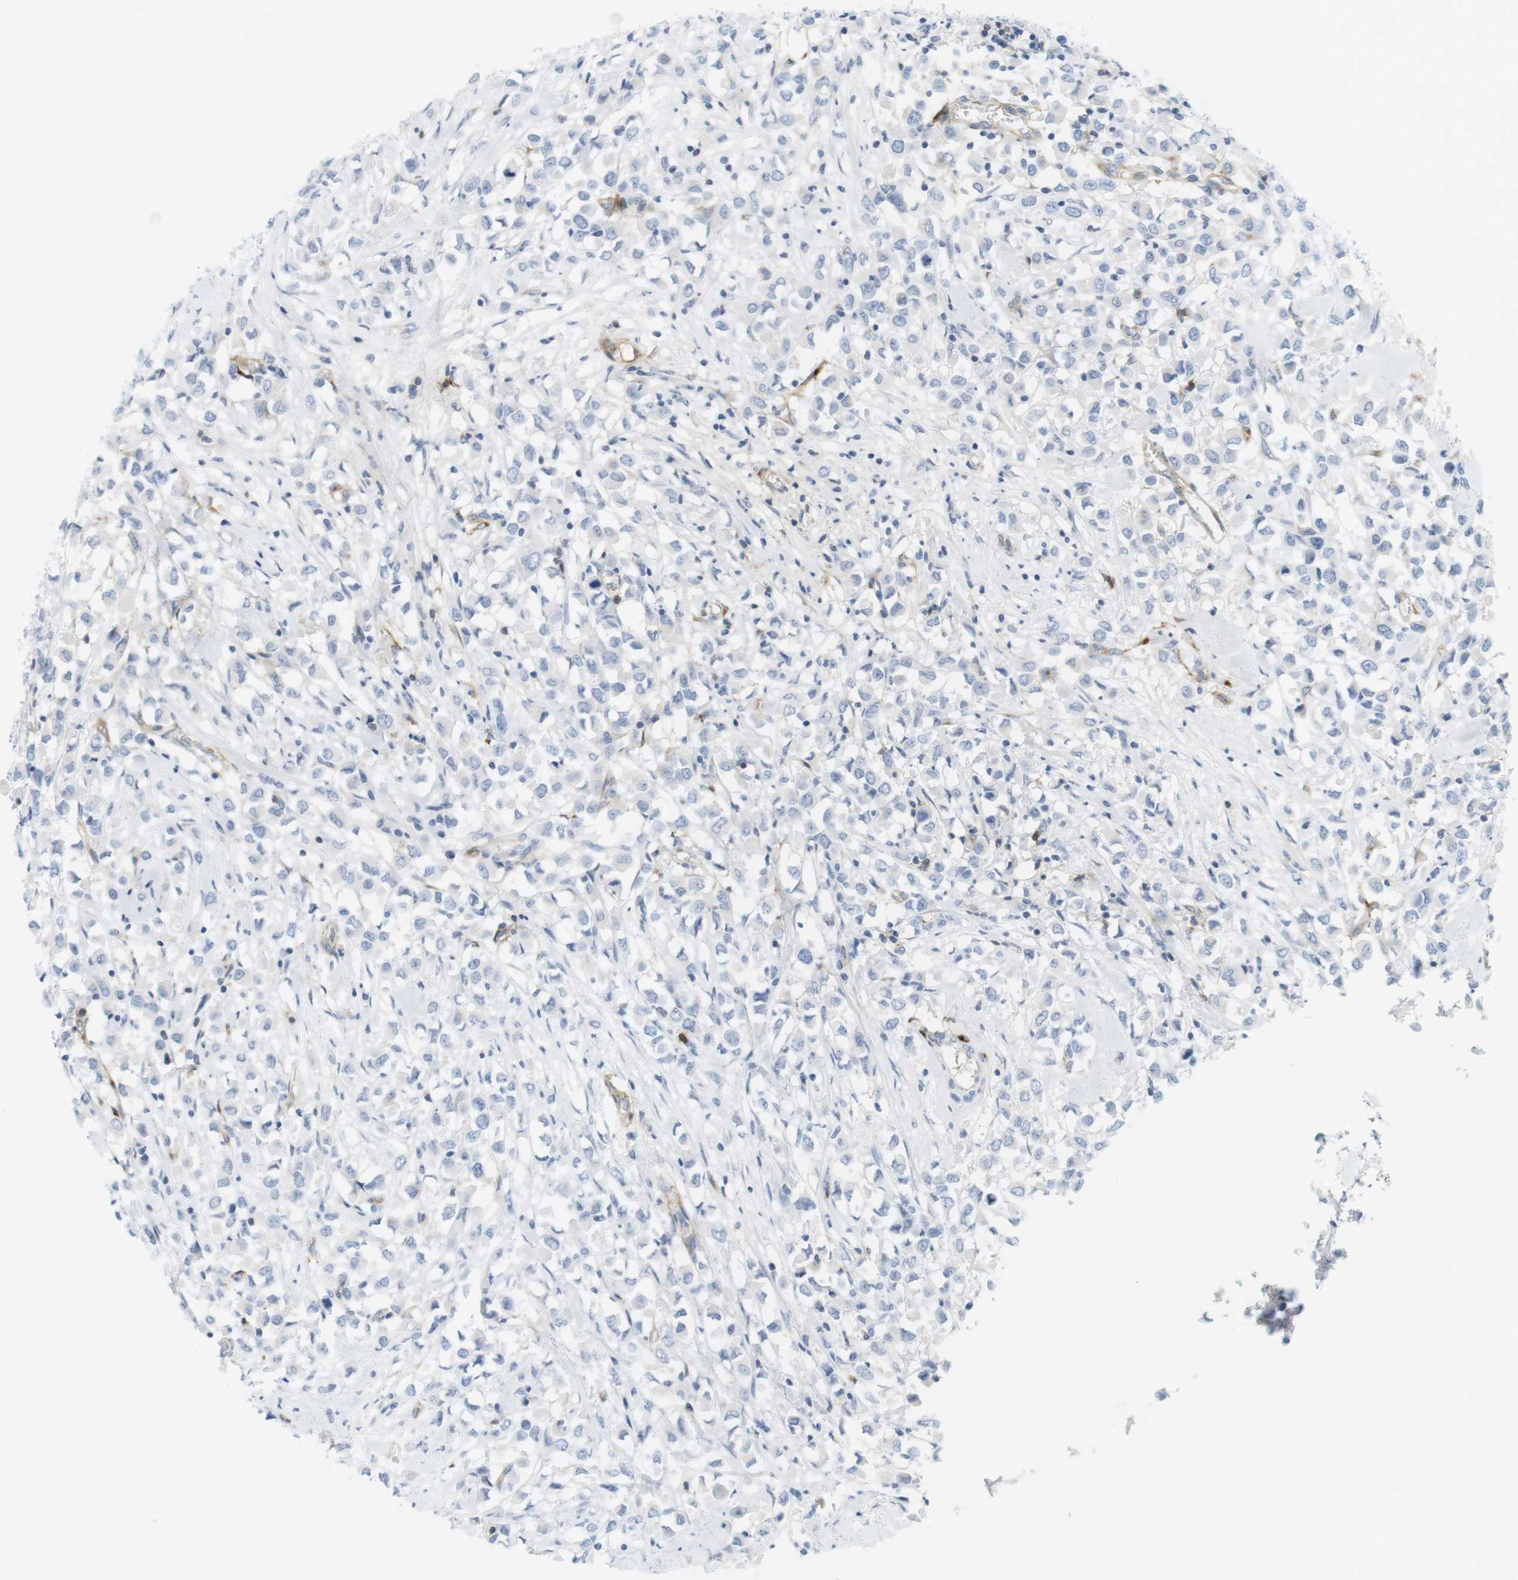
{"staining": {"intensity": "negative", "quantity": "none", "location": "none"}, "tissue": "breast cancer", "cell_type": "Tumor cells", "image_type": "cancer", "snomed": [{"axis": "morphology", "description": "Duct carcinoma"}, {"axis": "topography", "description": "Breast"}], "caption": "High magnification brightfield microscopy of breast cancer (infiltrating ductal carcinoma) stained with DAB (3,3'-diaminobenzidine) (brown) and counterstained with hematoxylin (blue): tumor cells show no significant positivity. (DAB immunohistochemistry, high magnification).", "gene": "F2R", "patient": {"sex": "female", "age": 61}}